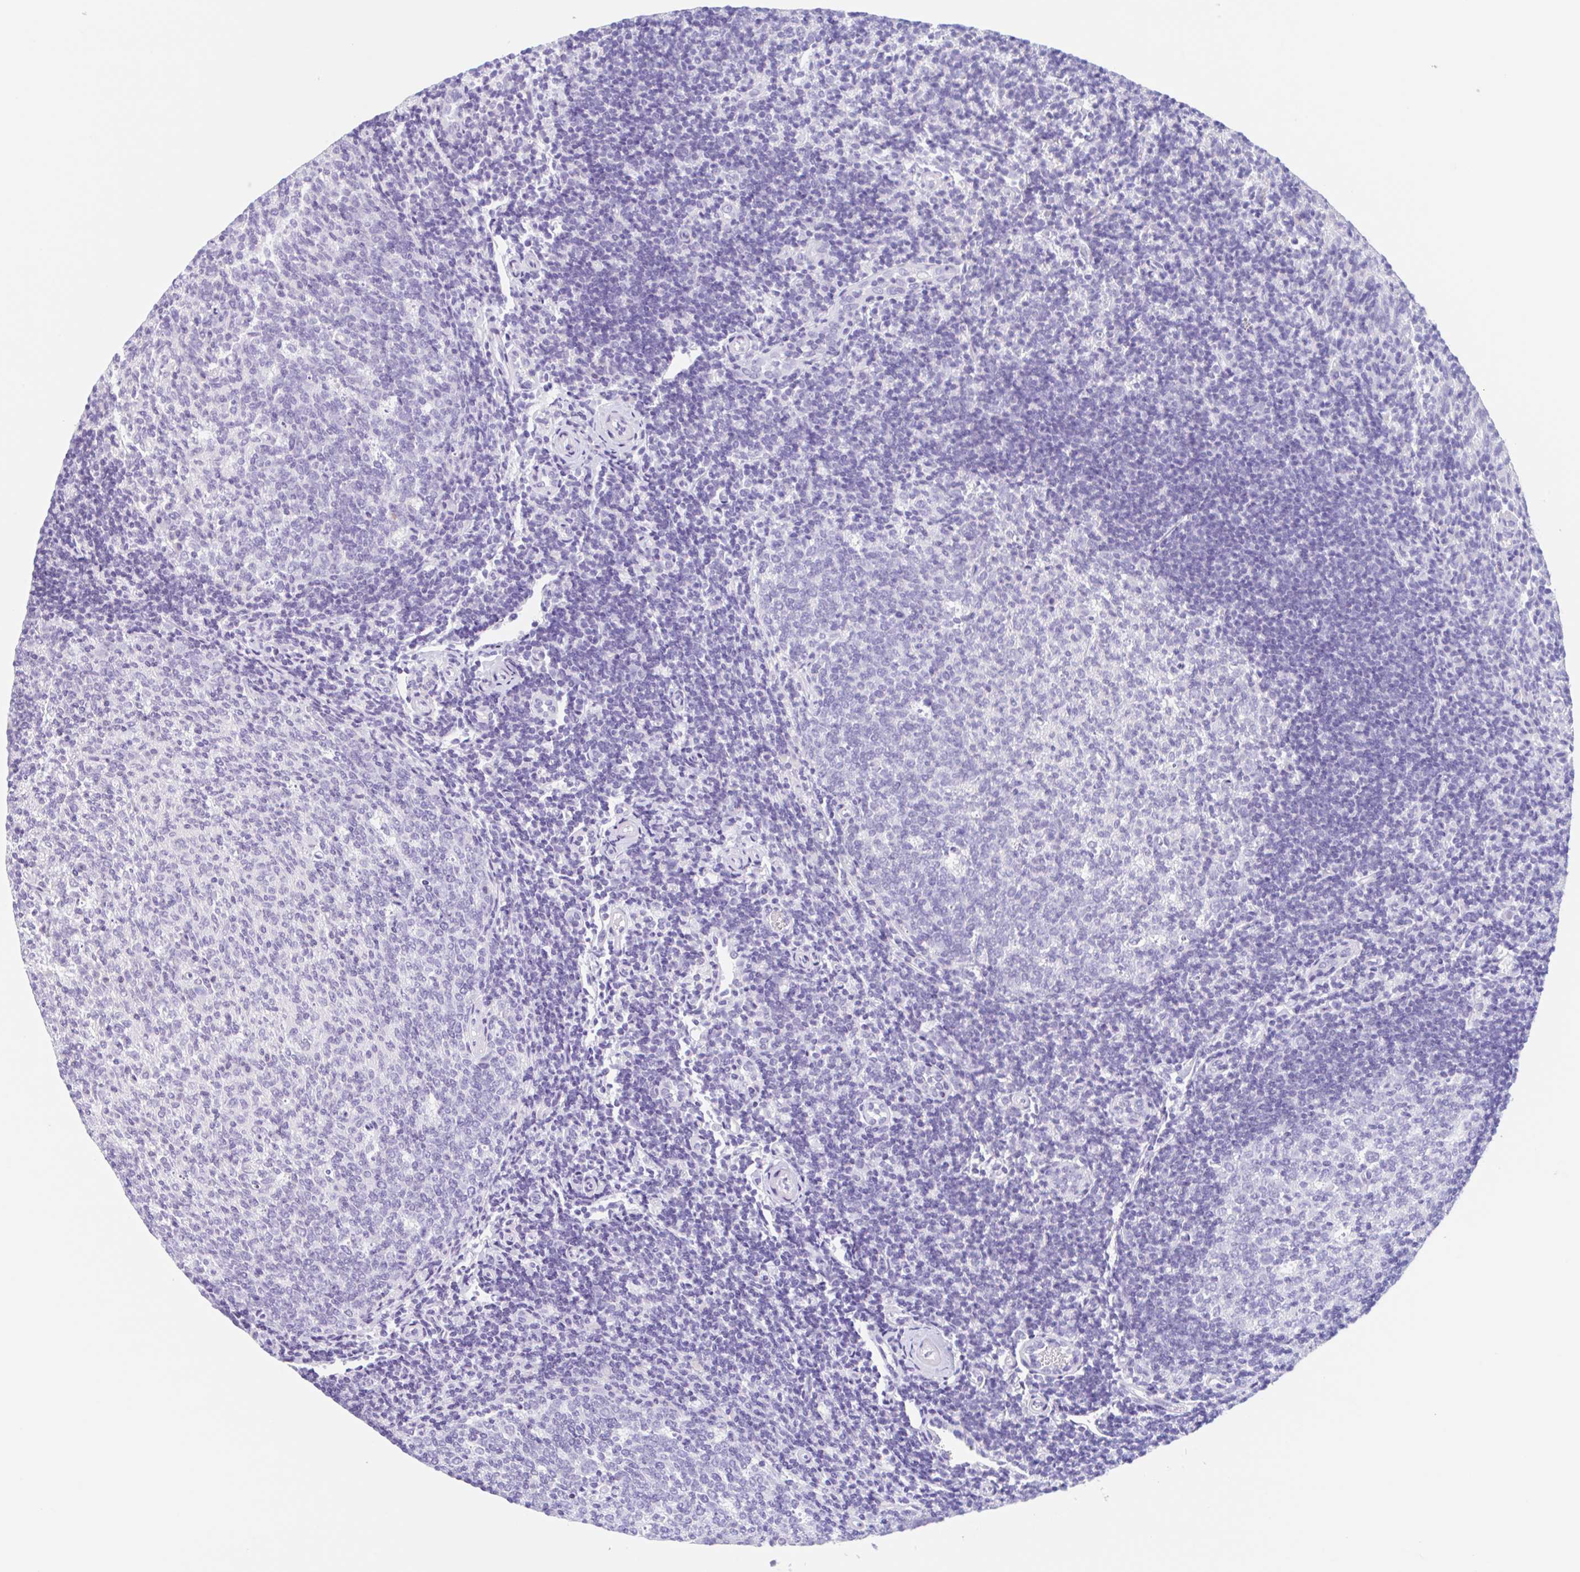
{"staining": {"intensity": "negative", "quantity": "none", "location": "none"}, "tissue": "tonsil", "cell_type": "Germinal center cells", "image_type": "normal", "snomed": [{"axis": "morphology", "description": "Normal tissue, NOS"}, {"axis": "topography", "description": "Tonsil"}], "caption": "Immunohistochemistry micrograph of normal tonsil: human tonsil stained with DAB demonstrates no significant protein expression in germinal center cells.", "gene": "ANKRD9", "patient": {"sex": "female", "age": 10}}